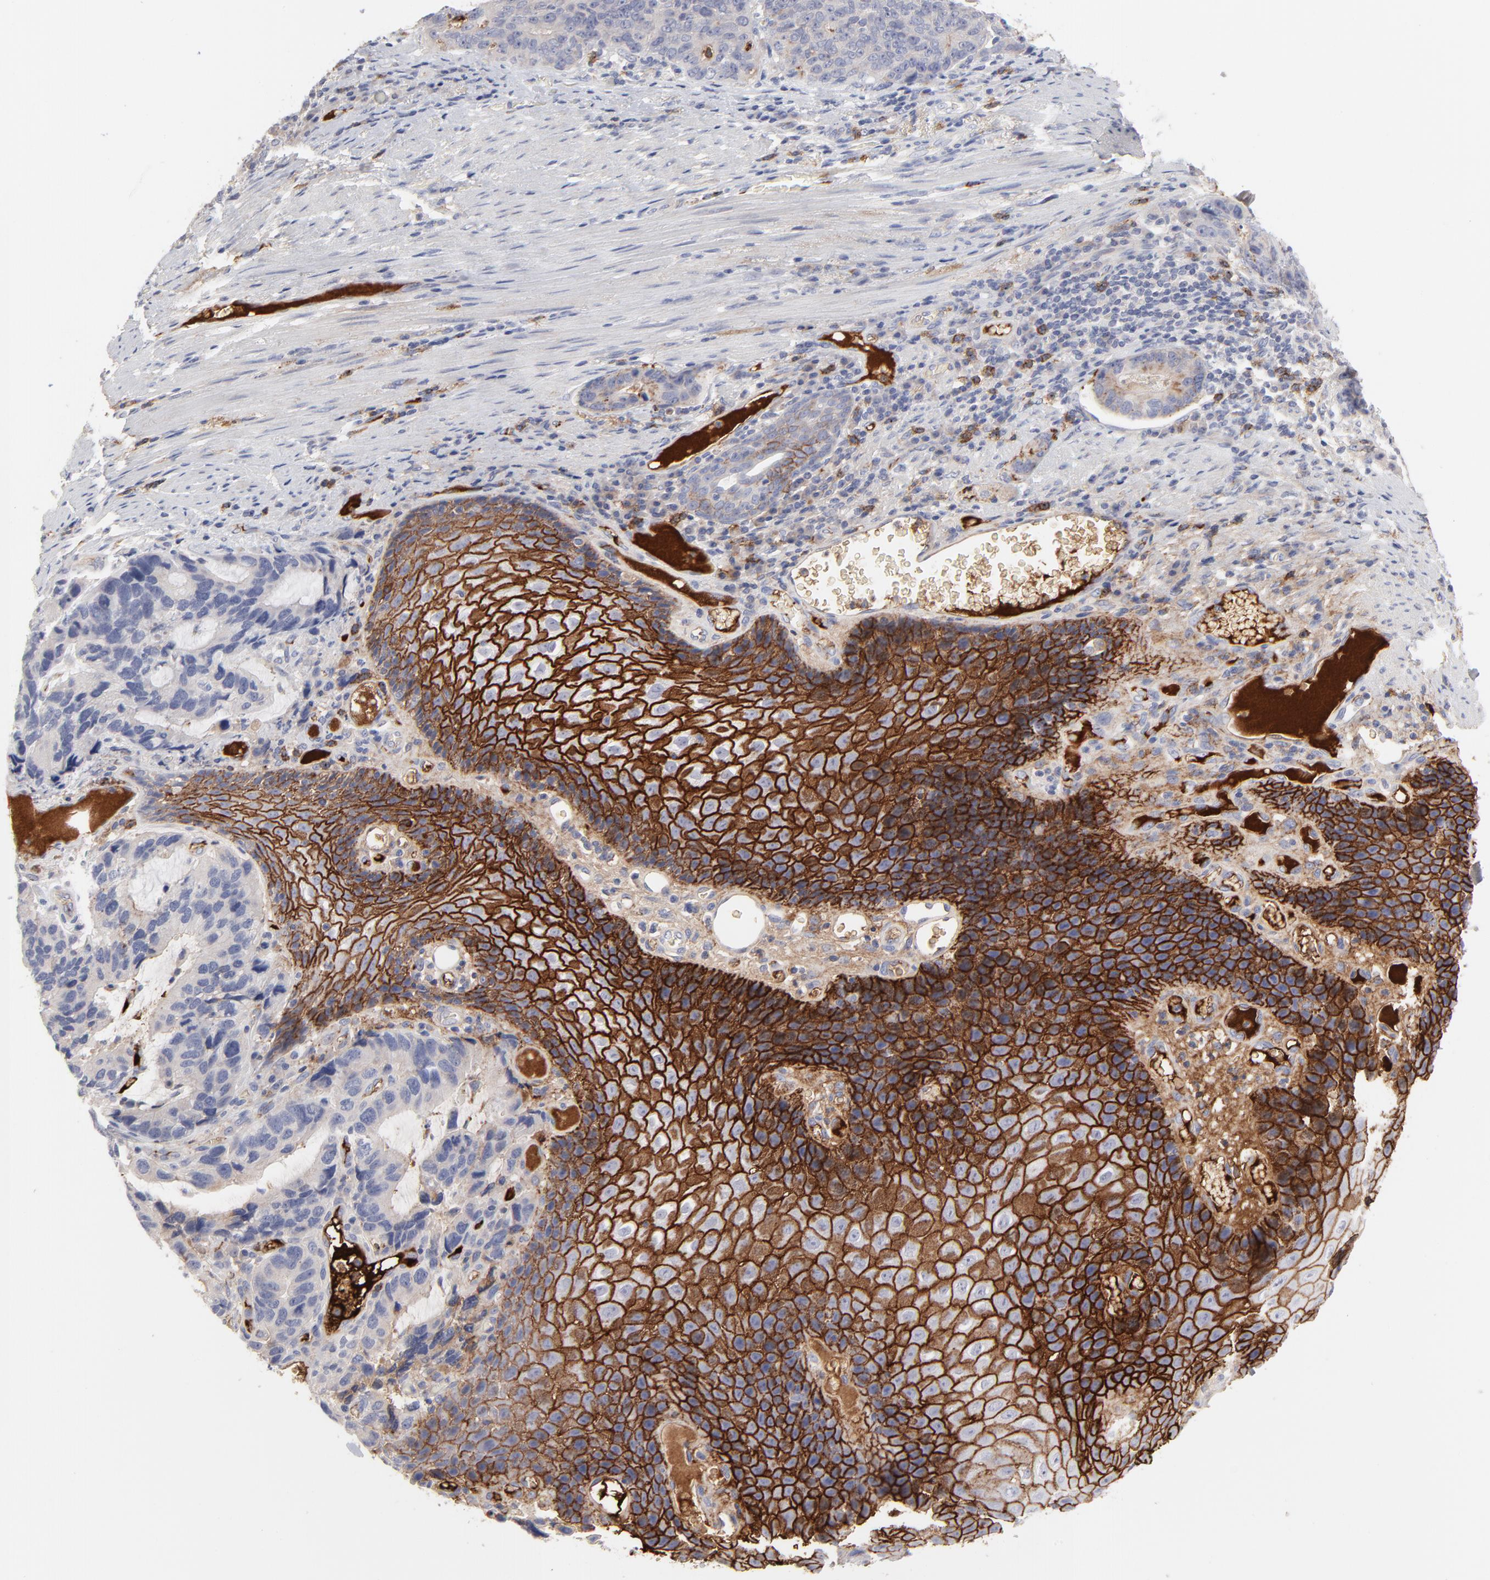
{"staining": {"intensity": "negative", "quantity": "none", "location": "none"}, "tissue": "stomach cancer", "cell_type": "Tumor cells", "image_type": "cancer", "snomed": [{"axis": "morphology", "description": "Adenocarcinoma, NOS"}, {"axis": "topography", "description": "Esophagus"}, {"axis": "topography", "description": "Stomach"}], "caption": "High power microscopy histopathology image of an immunohistochemistry (IHC) image of adenocarcinoma (stomach), revealing no significant staining in tumor cells. Nuclei are stained in blue.", "gene": "CCR3", "patient": {"sex": "male", "age": 74}}